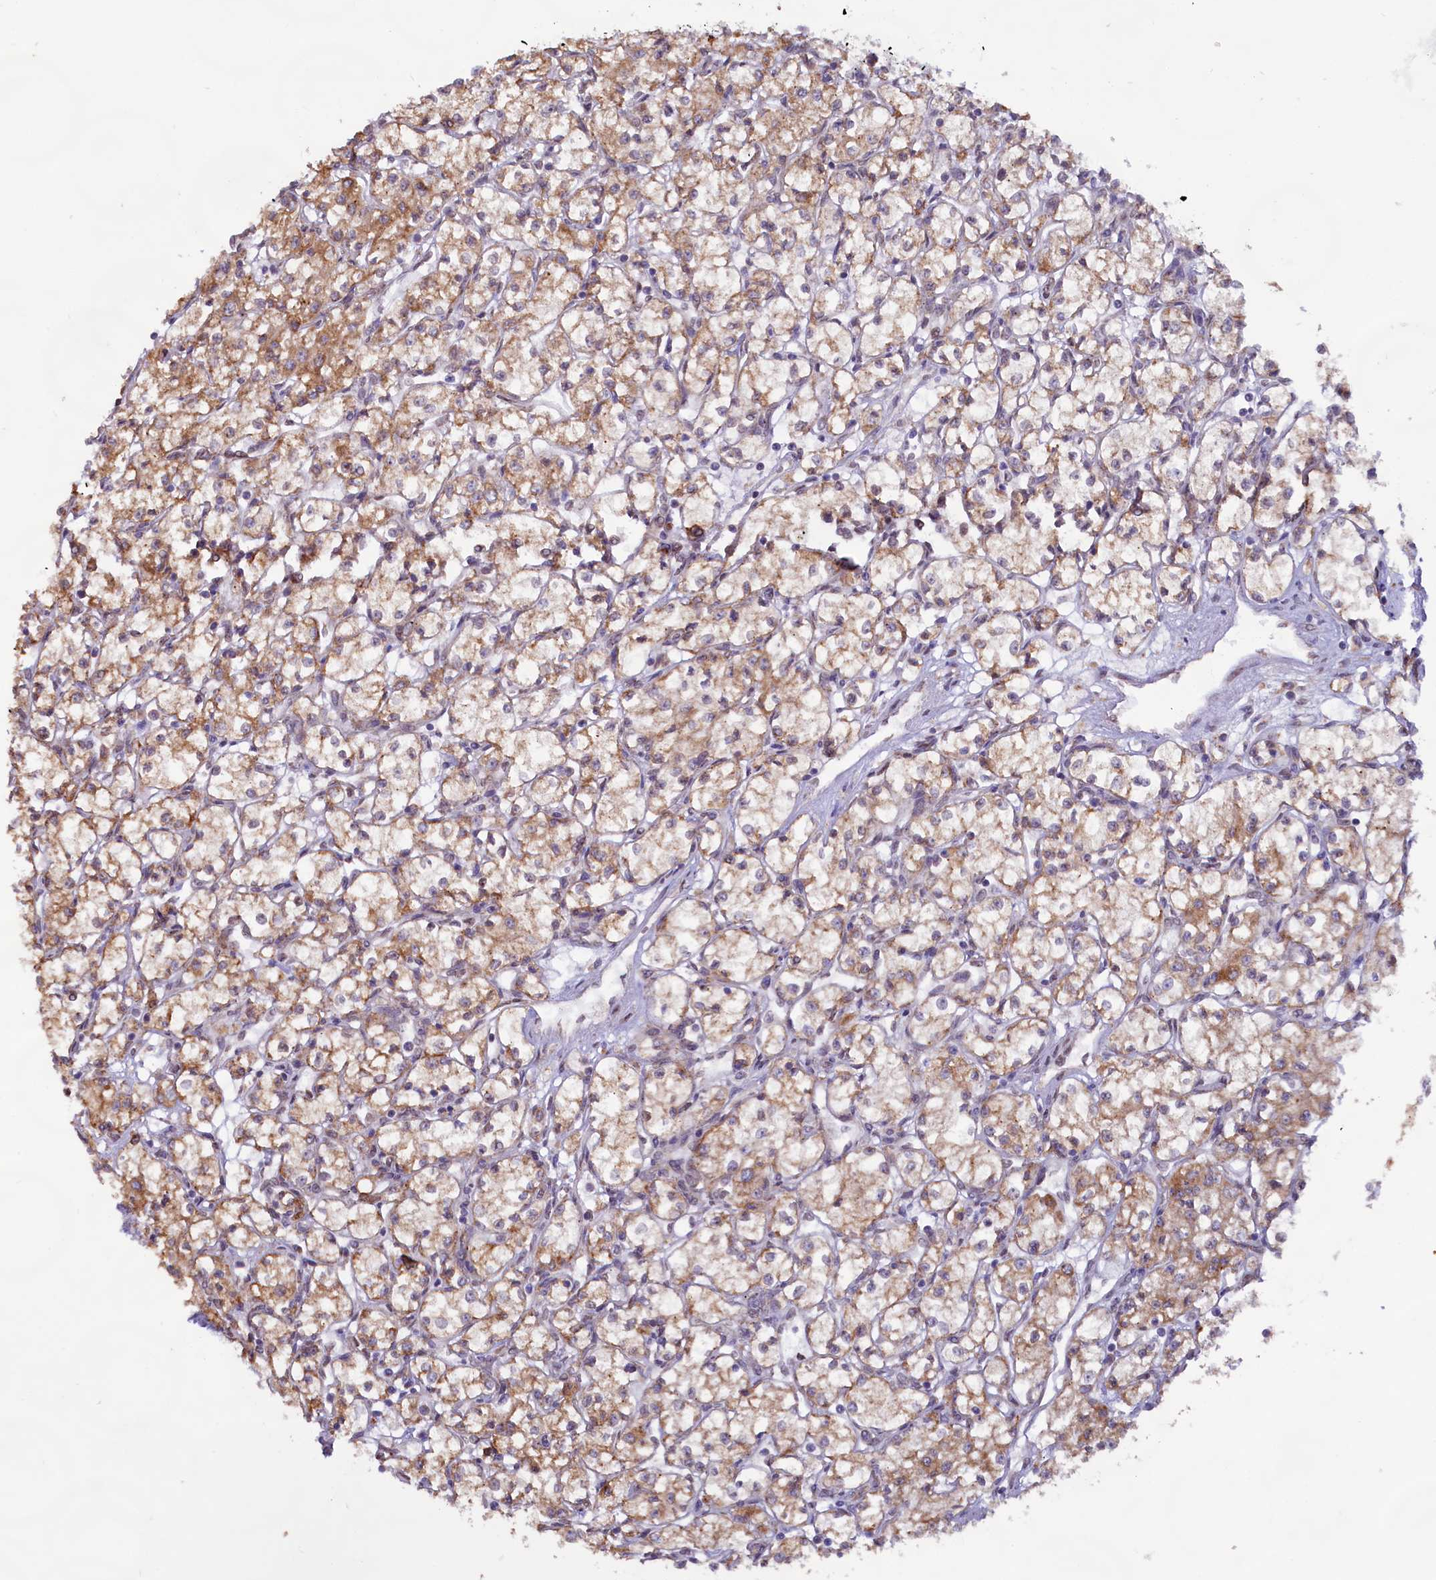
{"staining": {"intensity": "moderate", "quantity": ">75%", "location": "cytoplasmic/membranous"}, "tissue": "renal cancer", "cell_type": "Tumor cells", "image_type": "cancer", "snomed": [{"axis": "morphology", "description": "Adenocarcinoma, NOS"}, {"axis": "topography", "description": "Kidney"}], "caption": "This histopathology image demonstrates IHC staining of human renal cancer (adenocarcinoma), with medium moderate cytoplasmic/membranous positivity in about >75% of tumor cells.", "gene": "TBC1D19", "patient": {"sex": "male", "age": 59}}